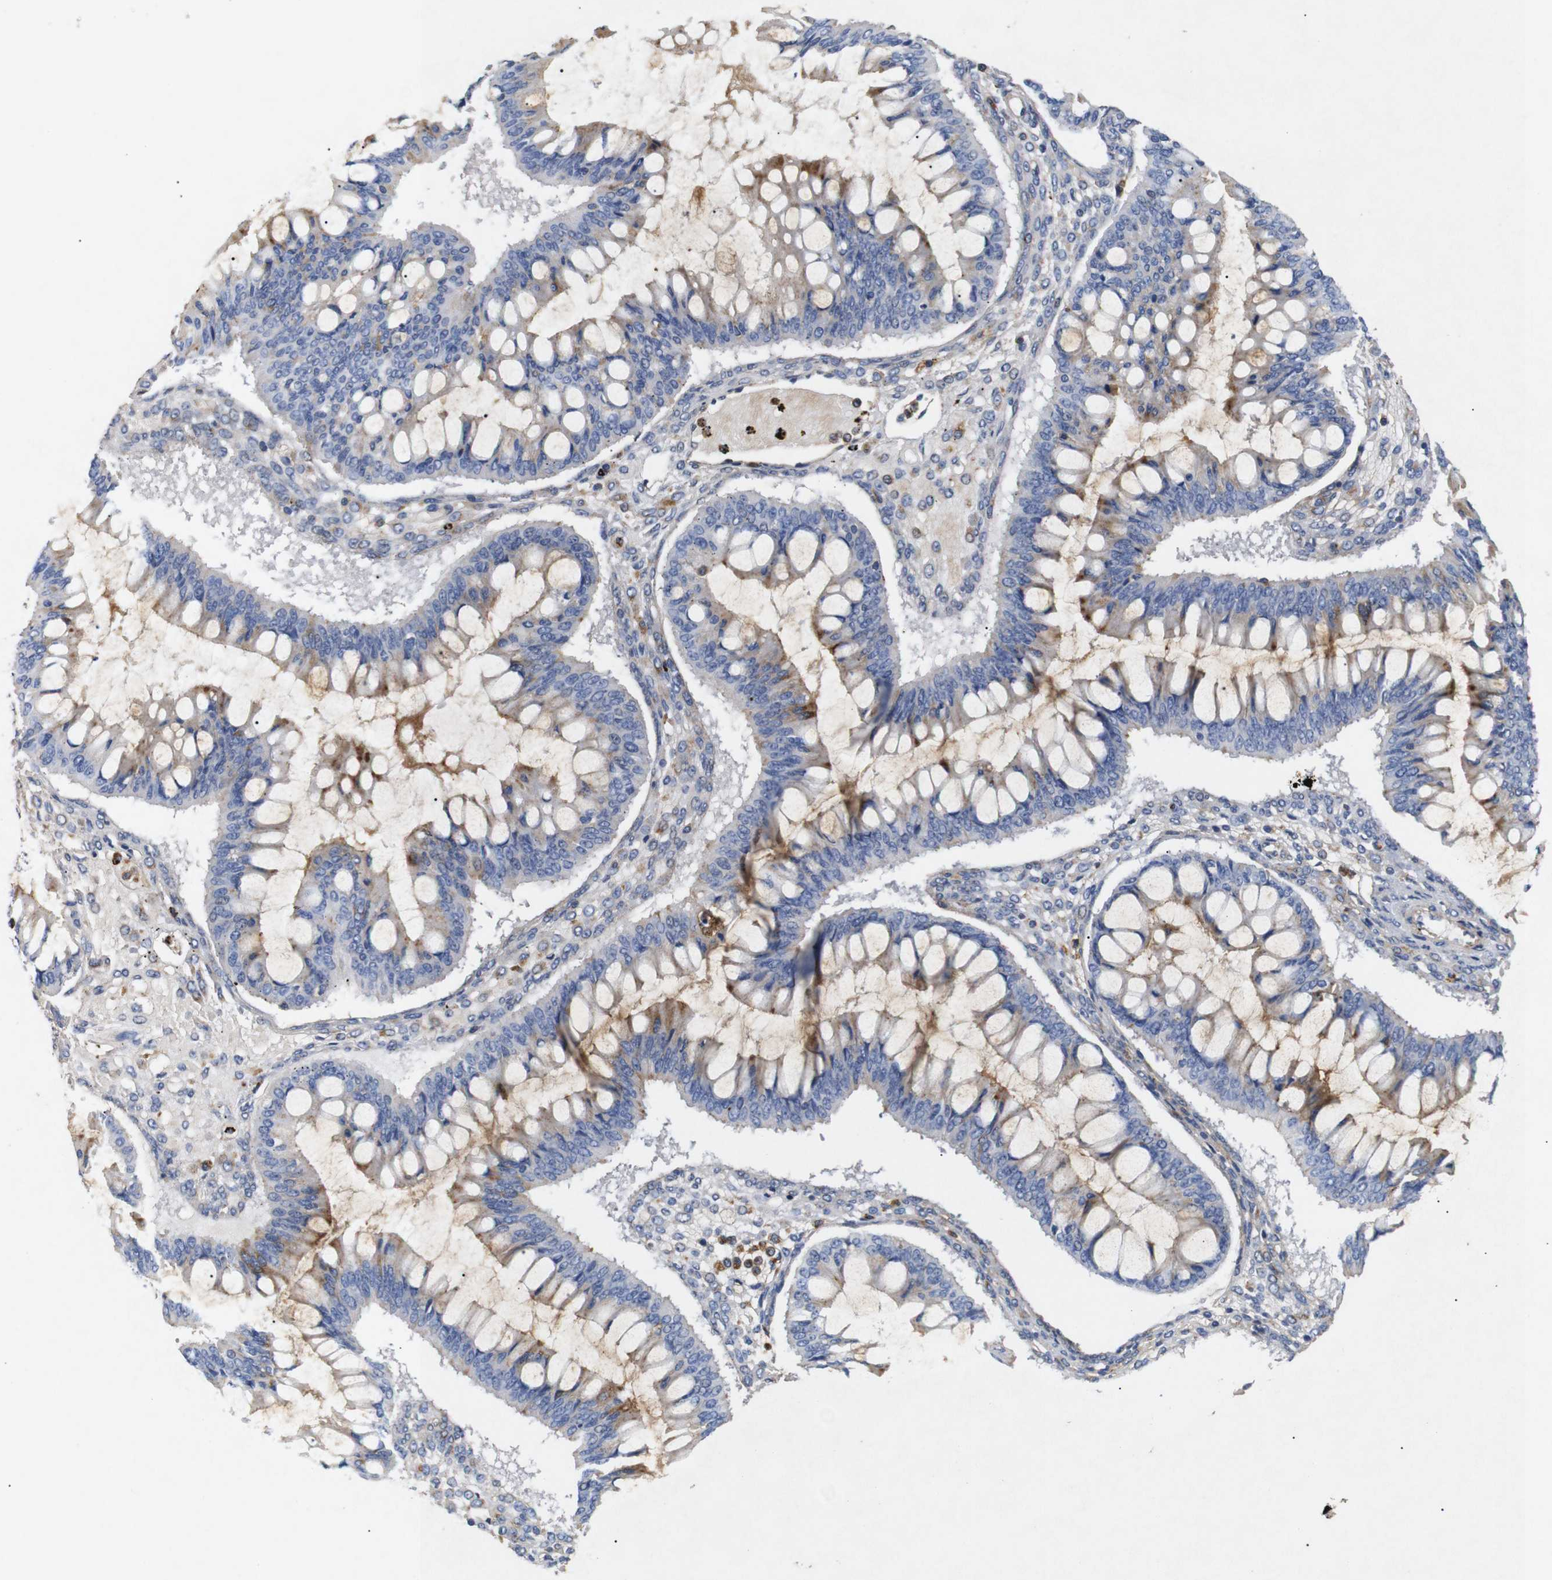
{"staining": {"intensity": "moderate", "quantity": "<25%", "location": "cytoplasmic/membranous"}, "tissue": "ovarian cancer", "cell_type": "Tumor cells", "image_type": "cancer", "snomed": [{"axis": "morphology", "description": "Cystadenocarcinoma, mucinous, NOS"}, {"axis": "topography", "description": "Ovary"}], "caption": "About <25% of tumor cells in human ovarian cancer (mucinous cystadenocarcinoma) display moderate cytoplasmic/membranous protein expression as visualized by brown immunohistochemical staining.", "gene": "SDCBP", "patient": {"sex": "female", "age": 73}}